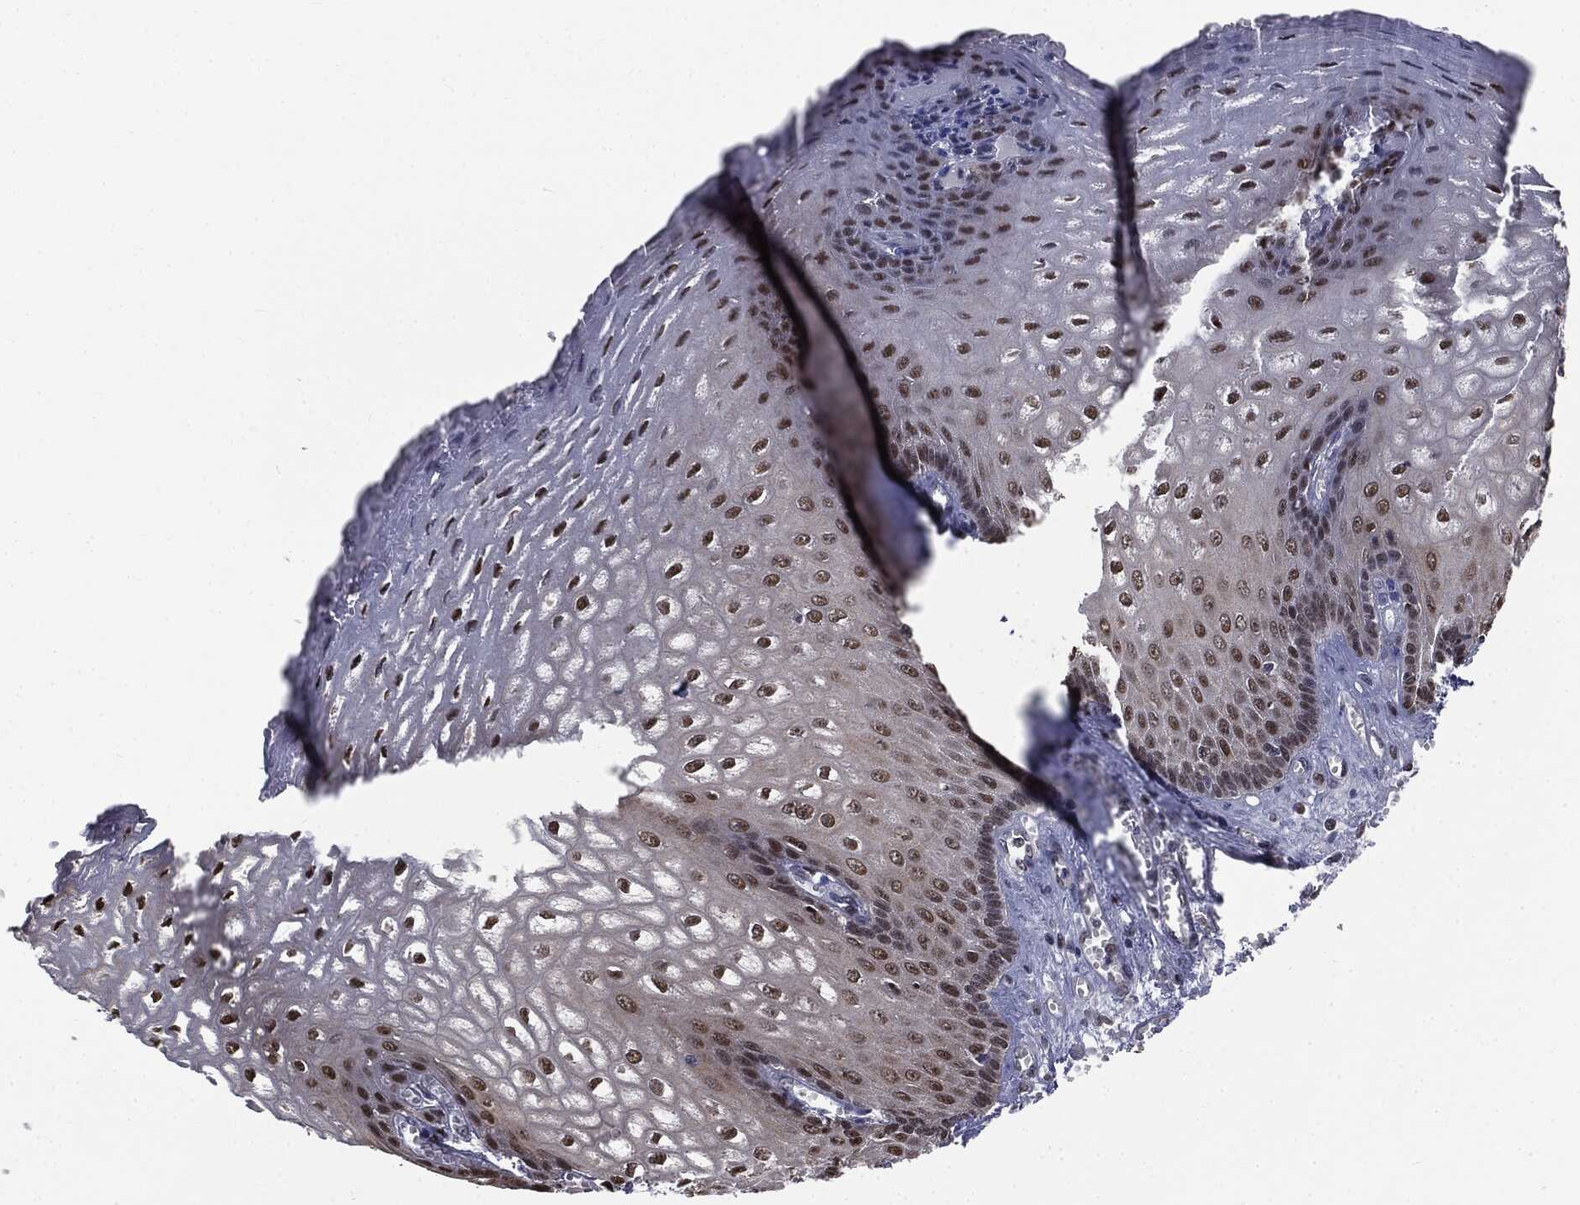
{"staining": {"intensity": "strong", "quantity": "25%-75%", "location": "nuclear"}, "tissue": "esophagus", "cell_type": "Squamous epithelial cells", "image_type": "normal", "snomed": [{"axis": "morphology", "description": "Normal tissue, NOS"}, {"axis": "topography", "description": "Esophagus"}], "caption": "Protein analysis of normal esophagus reveals strong nuclear expression in about 25%-75% of squamous epithelial cells.", "gene": "SHLD2", "patient": {"sex": "male", "age": 58}}